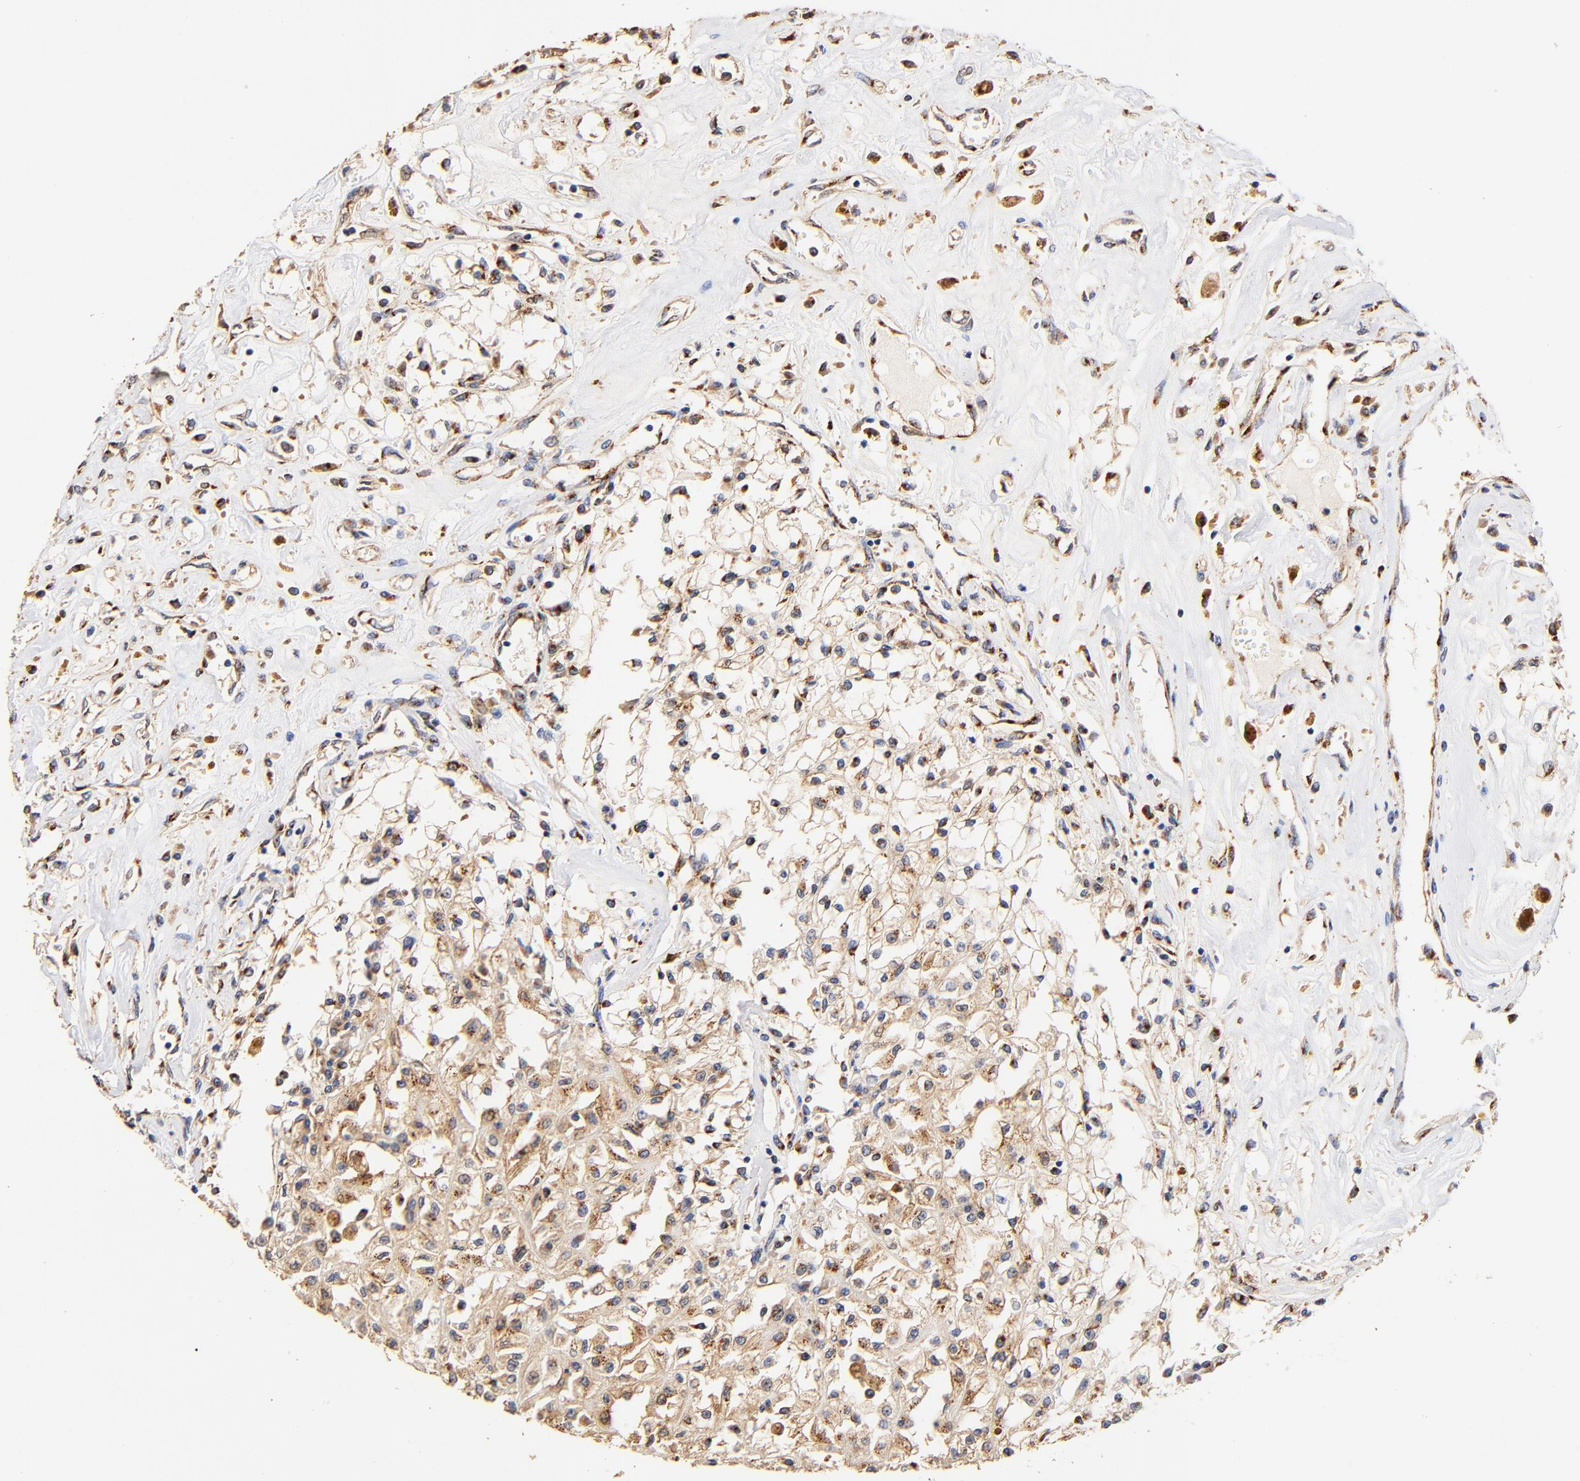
{"staining": {"intensity": "weak", "quantity": ">75%", "location": "cytoplasmic/membranous"}, "tissue": "renal cancer", "cell_type": "Tumor cells", "image_type": "cancer", "snomed": [{"axis": "morphology", "description": "Adenocarcinoma, NOS"}, {"axis": "topography", "description": "Kidney"}], "caption": "A brown stain labels weak cytoplasmic/membranous expression of a protein in renal adenocarcinoma tumor cells.", "gene": "FMNL3", "patient": {"sex": "male", "age": 78}}